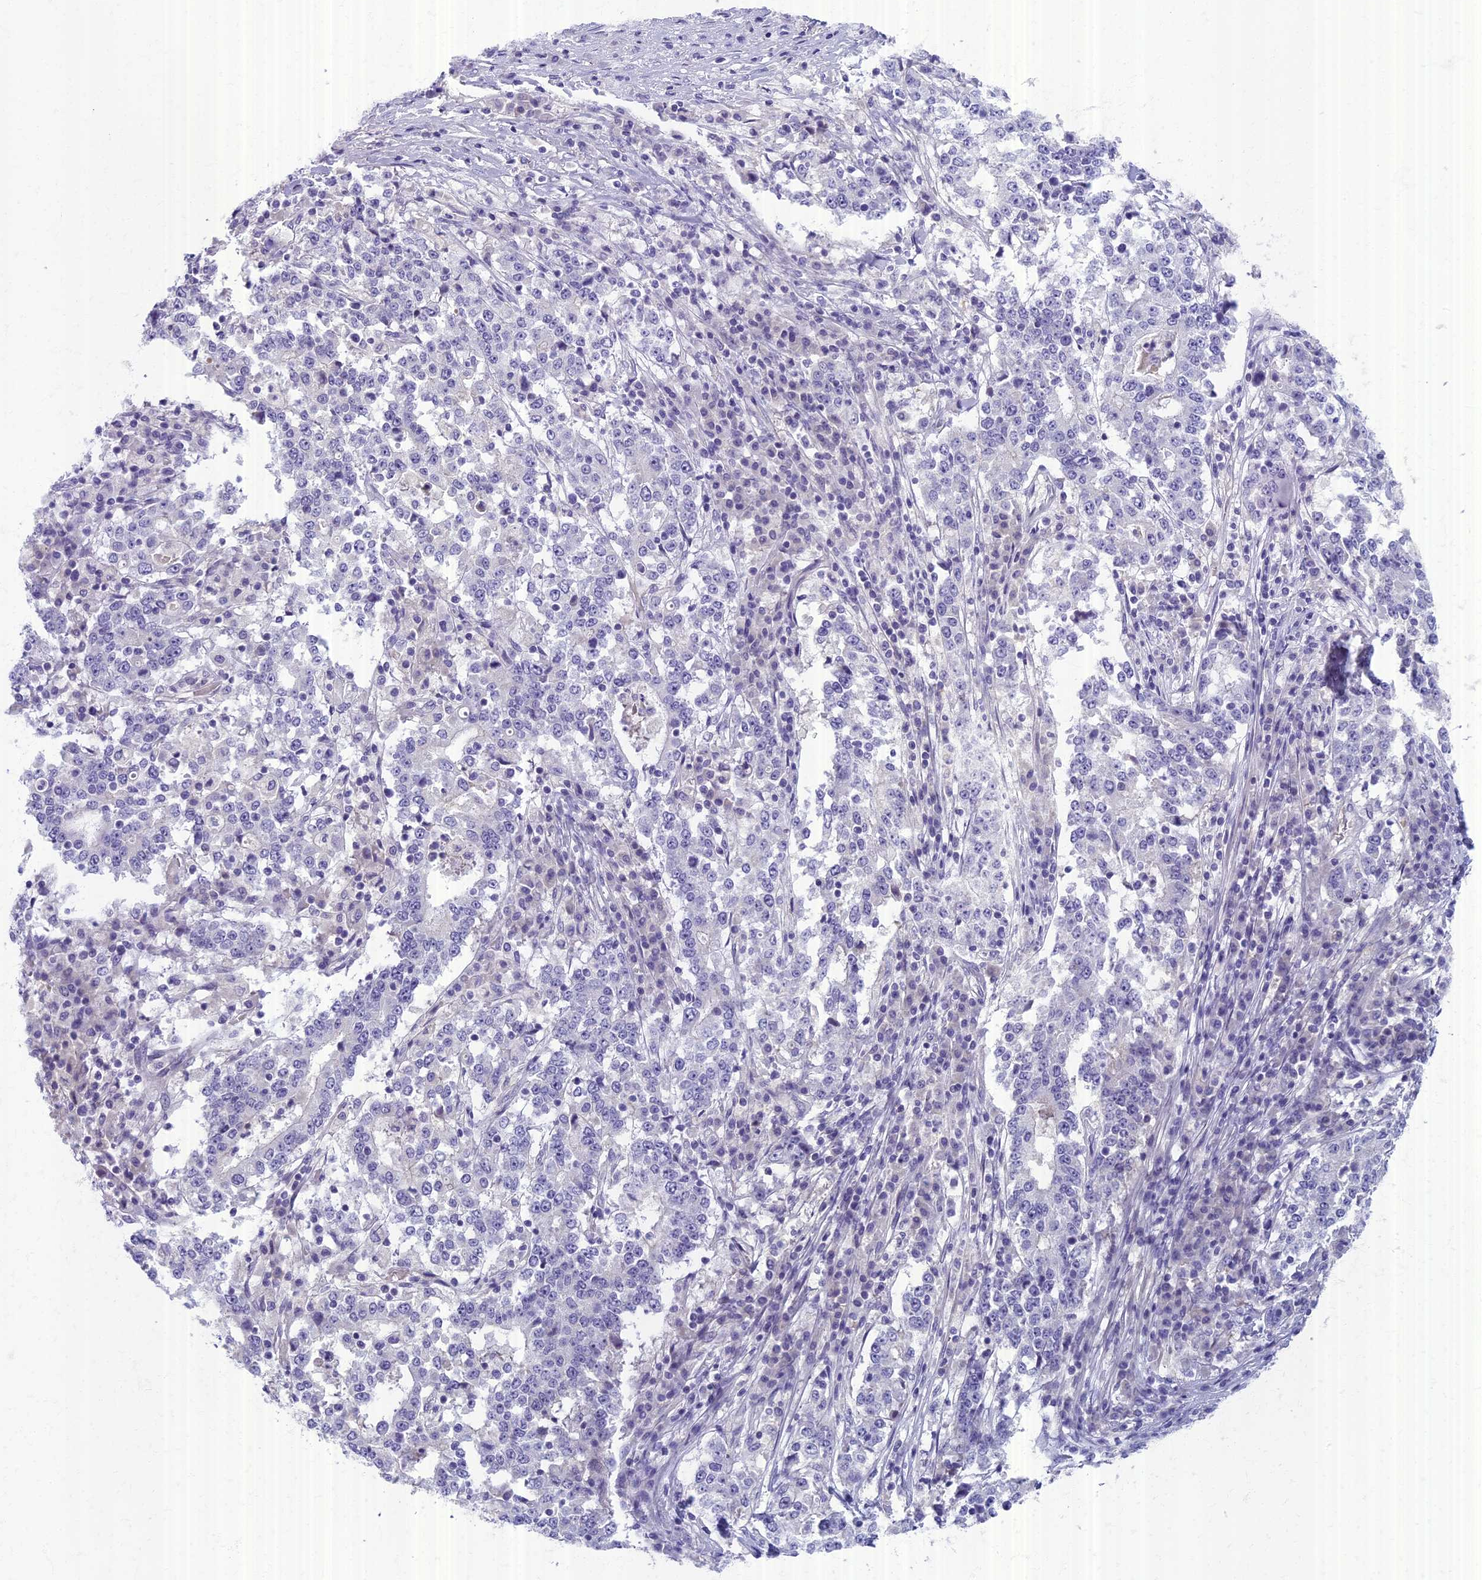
{"staining": {"intensity": "negative", "quantity": "none", "location": "none"}, "tissue": "stomach cancer", "cell_type": "Tumor cells", "image_type": "cancer", "snomed": [{"axis": "morphology", "description": "Adenocarcinoma, NOS"}, {"axis": "topography", "description": "Stomach"}], "caption": "An image of human adenocarcinoma (stomach) is negative for staining in tumor cells.", "gene": "AP4E1", "patient": {"sex": "male", "age": 59}}